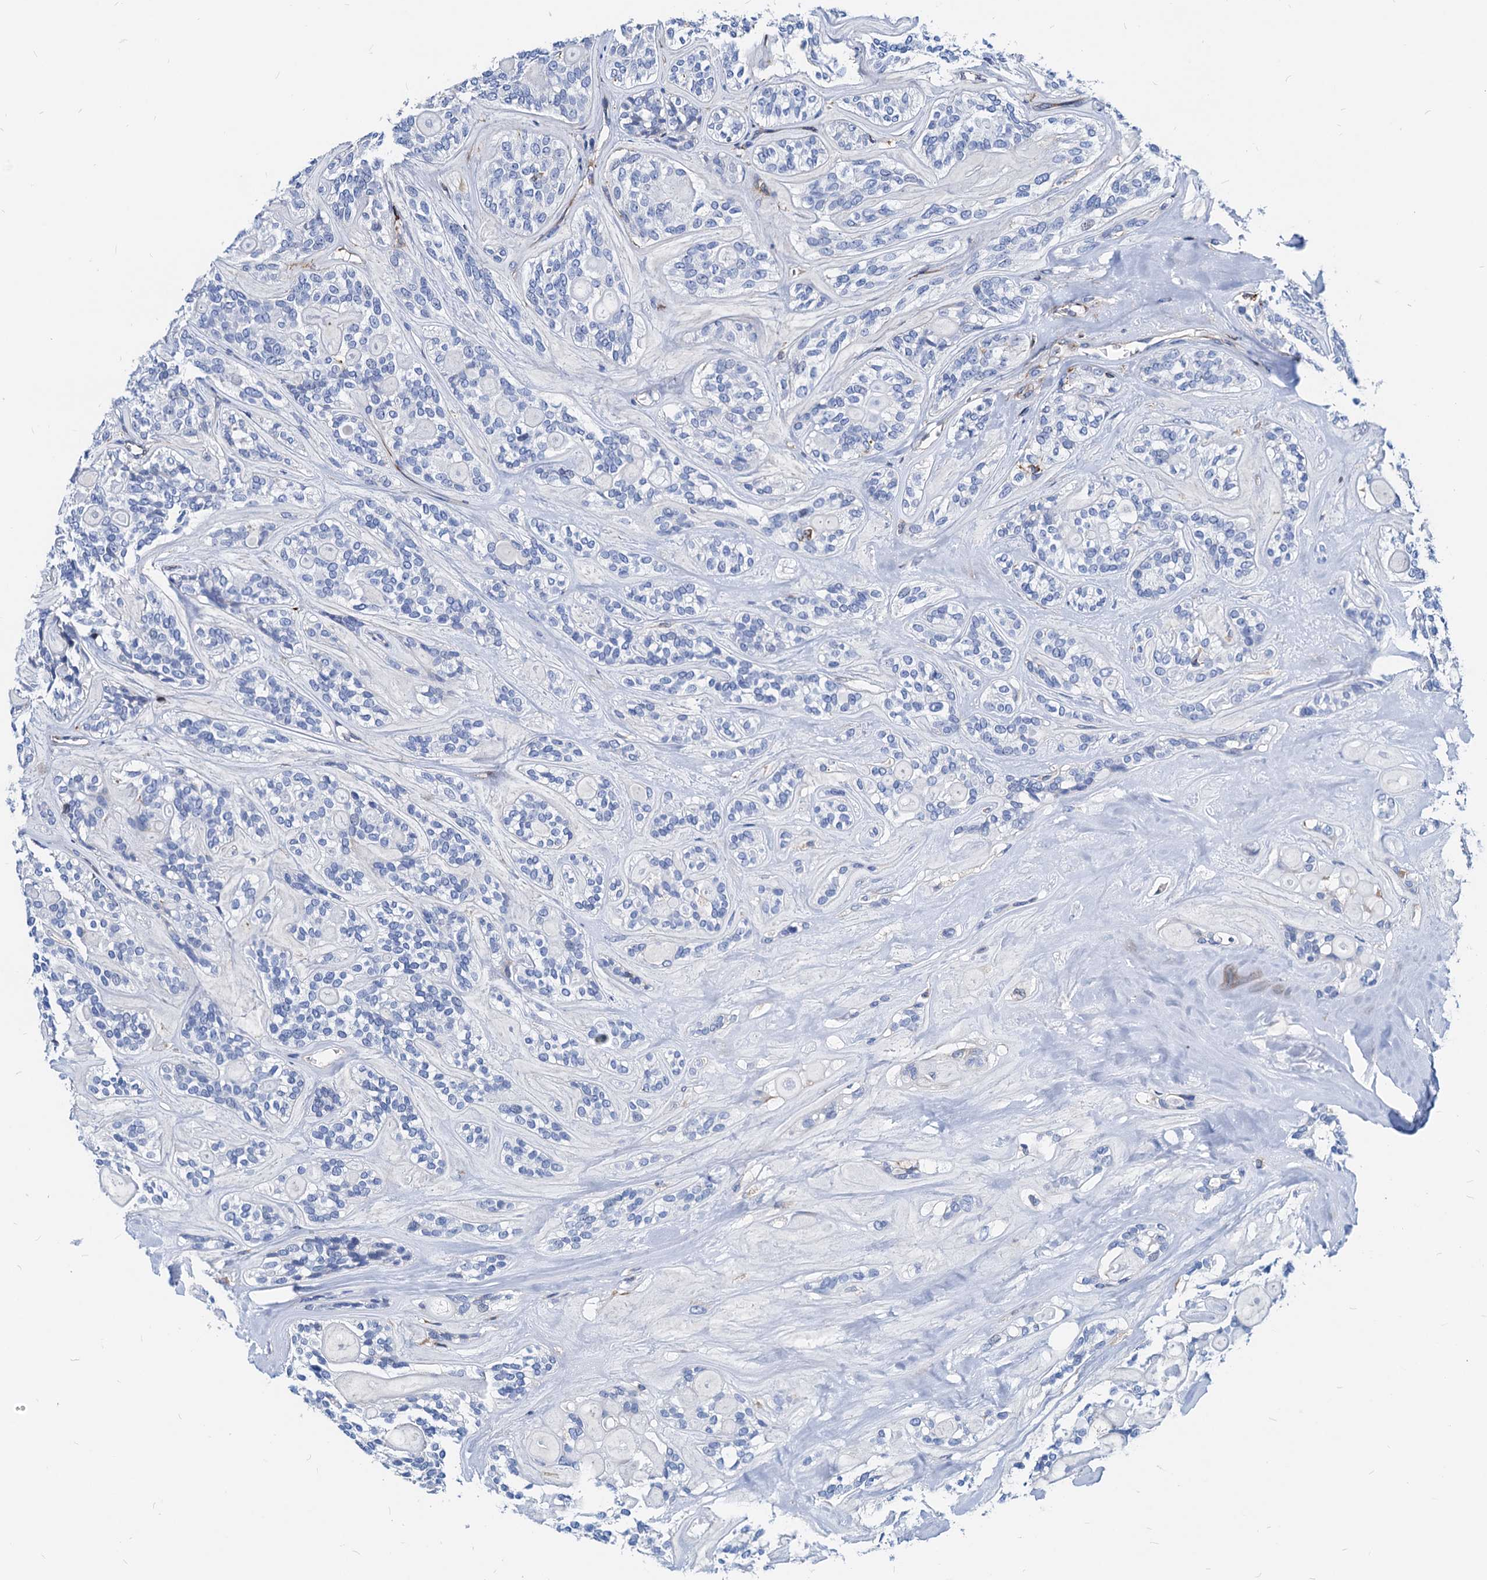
{"staining": {"intensity": "negative", "quantity": "none", "location": "none"}, "tissue": "head and neck cancer", "cell_type": "Tumor cells", "image_type": "cancer", "snomed": [{"axis": "morphology", "description": "Adenocarcinoma, NOS"}, {"axis": "topography", "description": "Head-Neck"}], "caption": "Immunohistochemistry (IHC) of head and neck adenocarcinoma shows no staining in tumor cells.", "gene": "LCP2", "patient": {"sex": "male", "age": 66}}